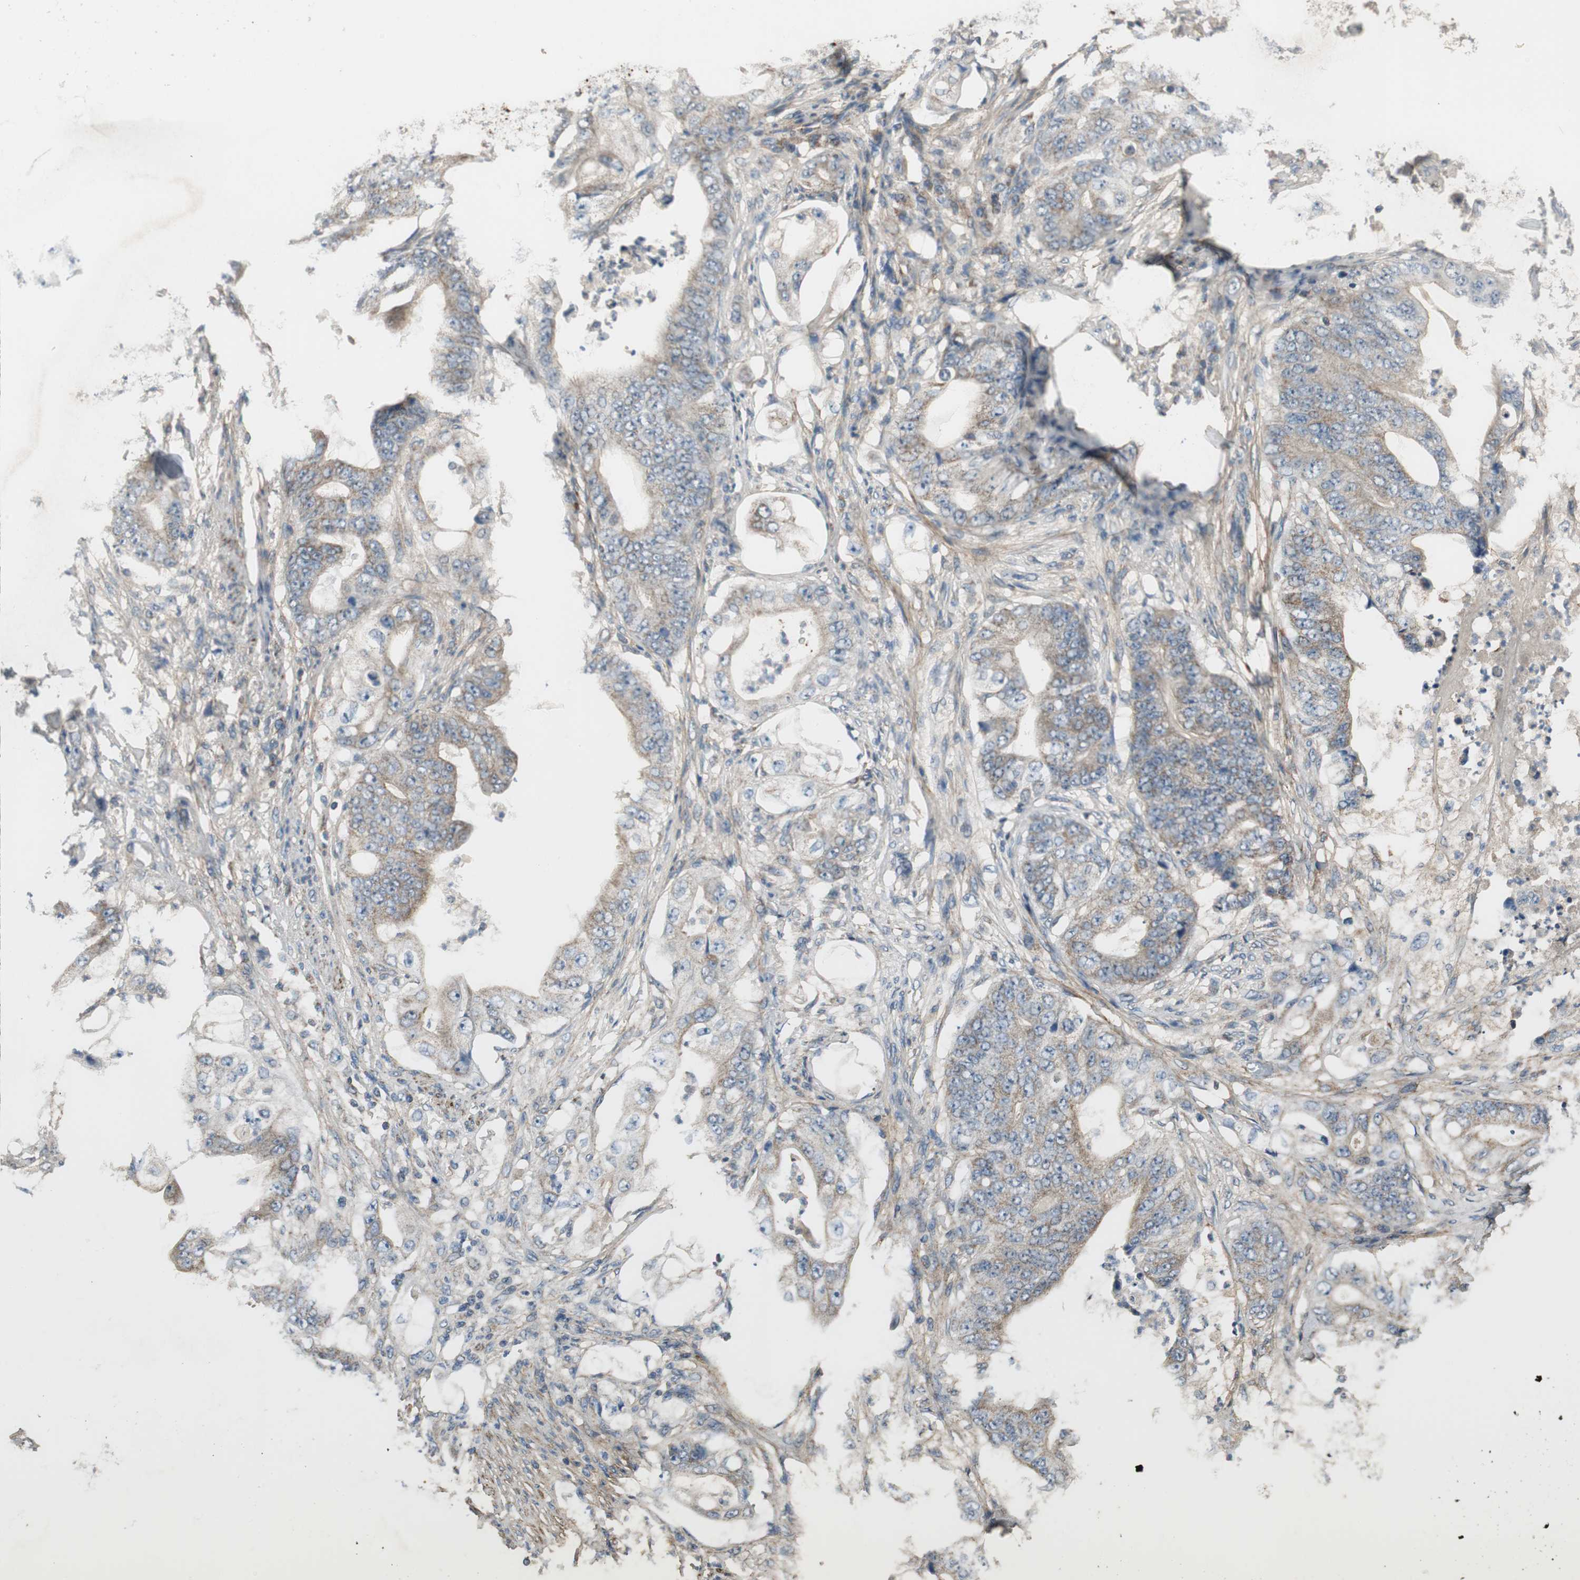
{"staining": {"intensity": "weak", "quantity": "25%-75%", "location": "cytoplasmic/membranous"}, "tissue": "stomach cancer", "cell_type": "Tumor cells", "image_type": "cancer", "snomed": [{"axis": "morphology", "description": "Adenocarcinoma, NOS"}, {"axis": "topography", "description": "Stomach"}], "caption": "This is an image of immunohistochemistry staining of stomach cancer (adenocarcinoma), which shows weak expression in the cytoplasmic/membranous of tumor cells.", "gene": "MSTO1", "patient": {"sex": "female", "age": 73}}